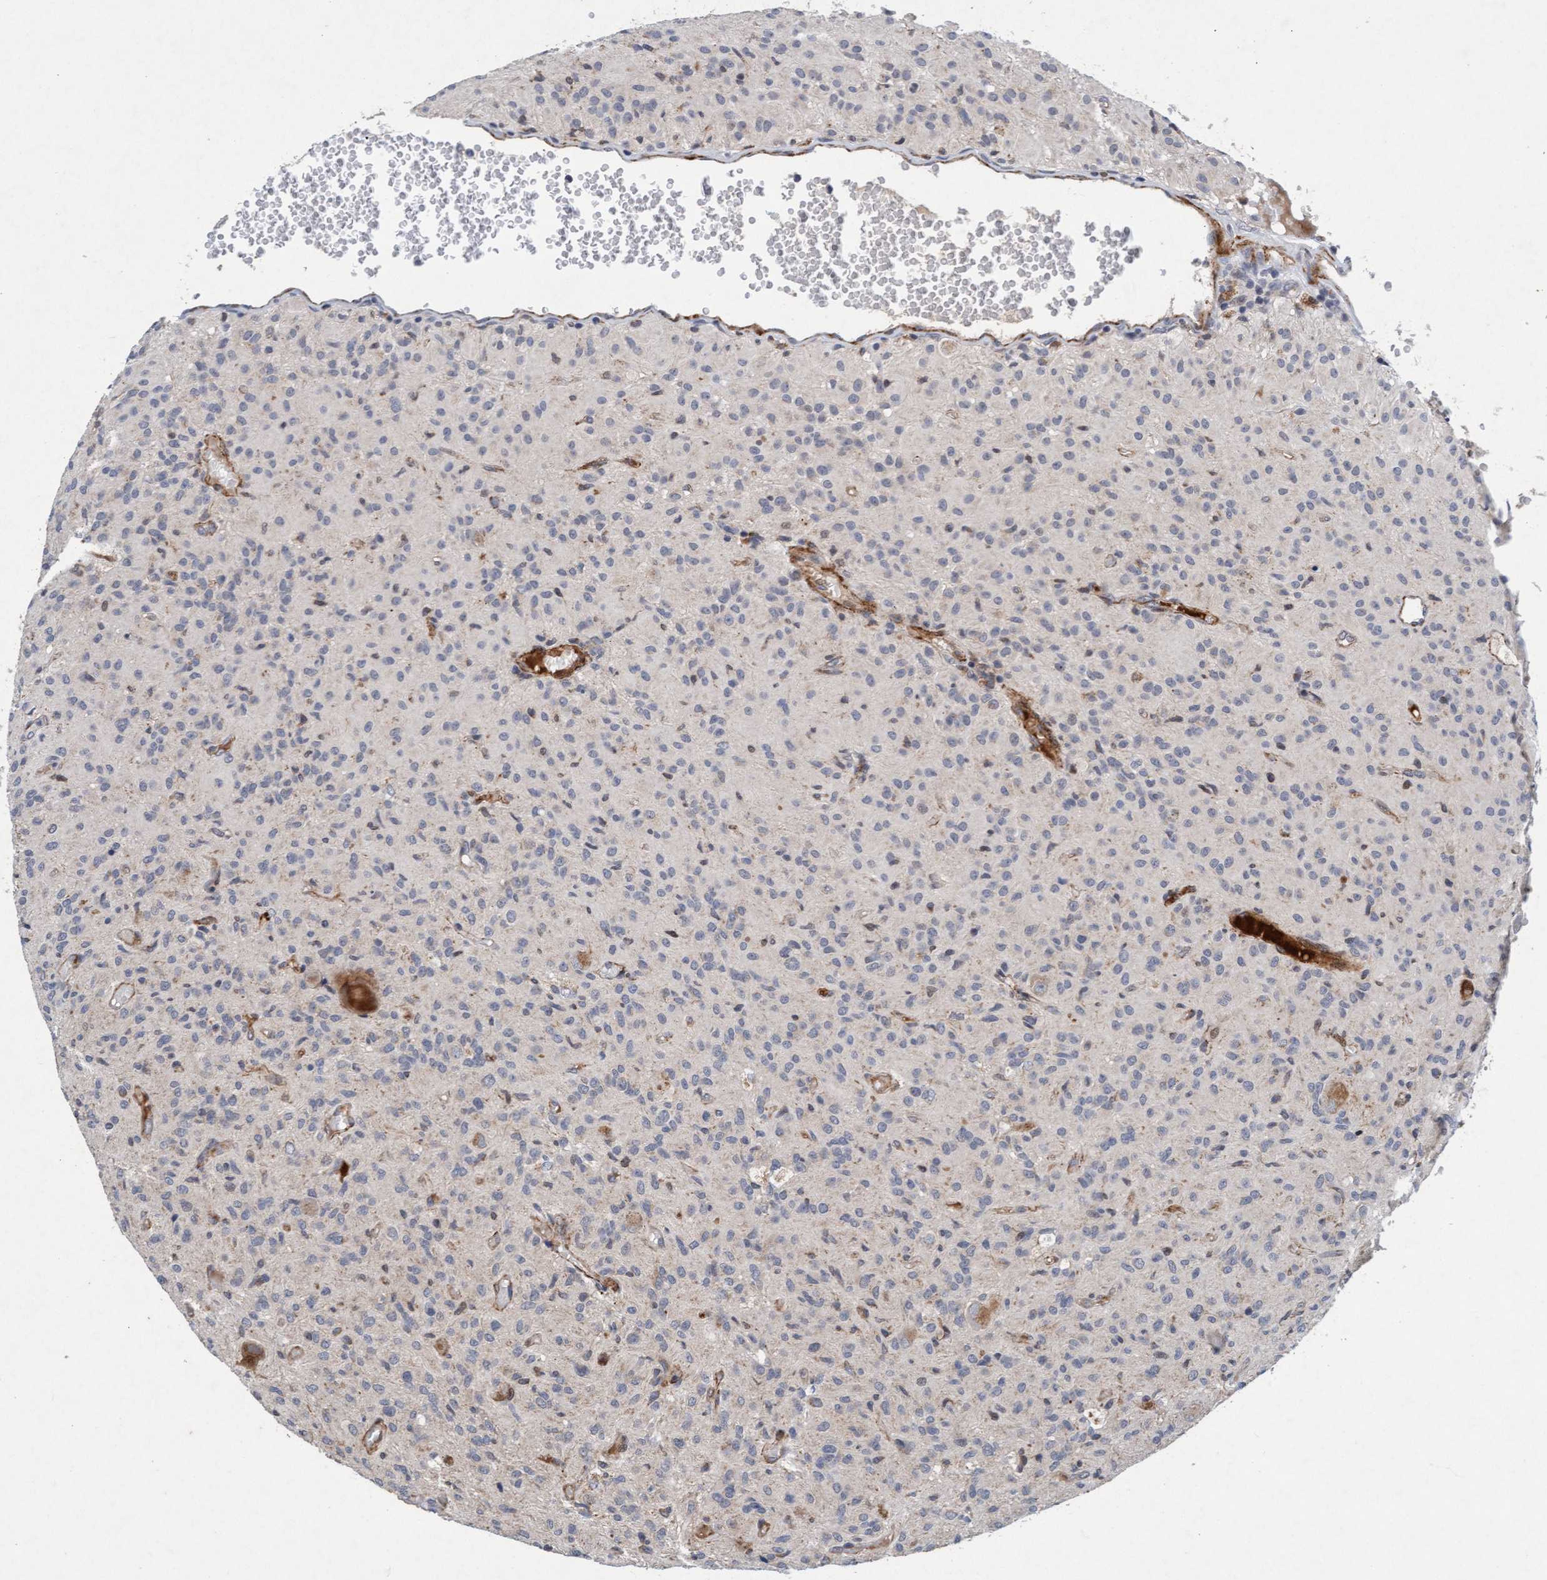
{"staining": {"intensity": "negative", "quantity": "none", "location": "none"}, "tissue": "glioma", "cell_type": "Tumor cells", "image_type": "cancer", "snomed": [{"axis": "morphology", "description": "Glioma, malignant, High grade"}, {"axis": "topography", "description": "Brain"}], "caption": "High power microscopy micrograph of an immunohistochemistry (IHC) micrograph of malignant high-grade glioma, revealing no significant staining in tumor cells.", "gene": "TMEM70", "patient": {"sex": "female", "age": 59}}